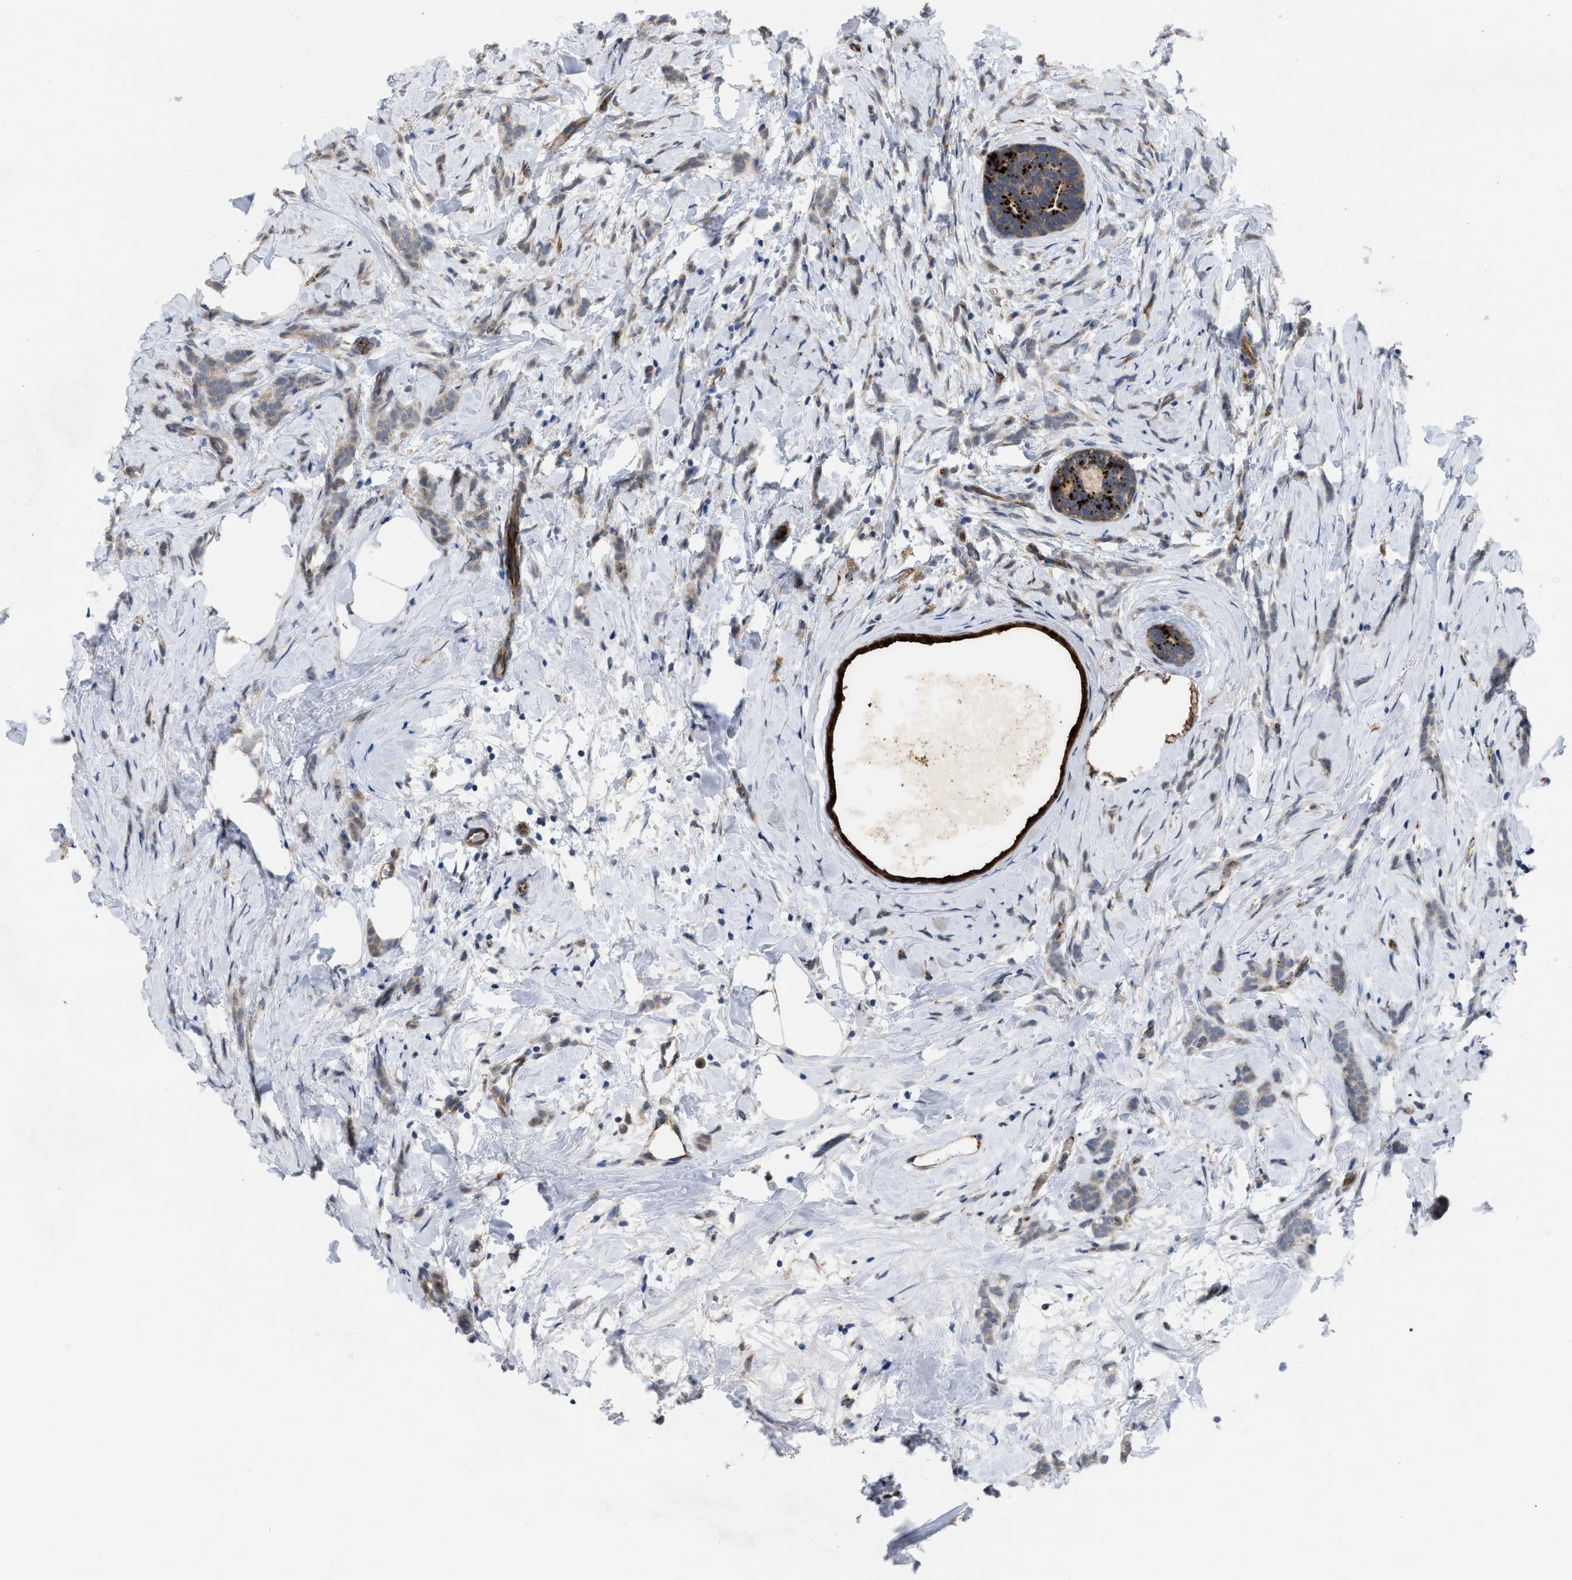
{"staining": {"intensity": "weak", "quantity": ">75%", "location": "cytoplasmic/membranous"}, "tissue": "breast cancer", "cell_type": "Tumor cells", "image_type": "cancer", "snomed": [{"axis": "morphology", "description": "Lobular carcinoma, in situ"}, {"axis": "morphology", "description": "Lobular carcinoma"}, {"axis": "topography", "description": "Breast"}], "caption": "Protein expression analysis of human breast cancer (lobular carcinoma in situ) reveals weak cytoplasmic/membranous positivity in about >75% of tumor cells.", "gene": "EOGT", "patient": {"sex": "female", "age": 41}}